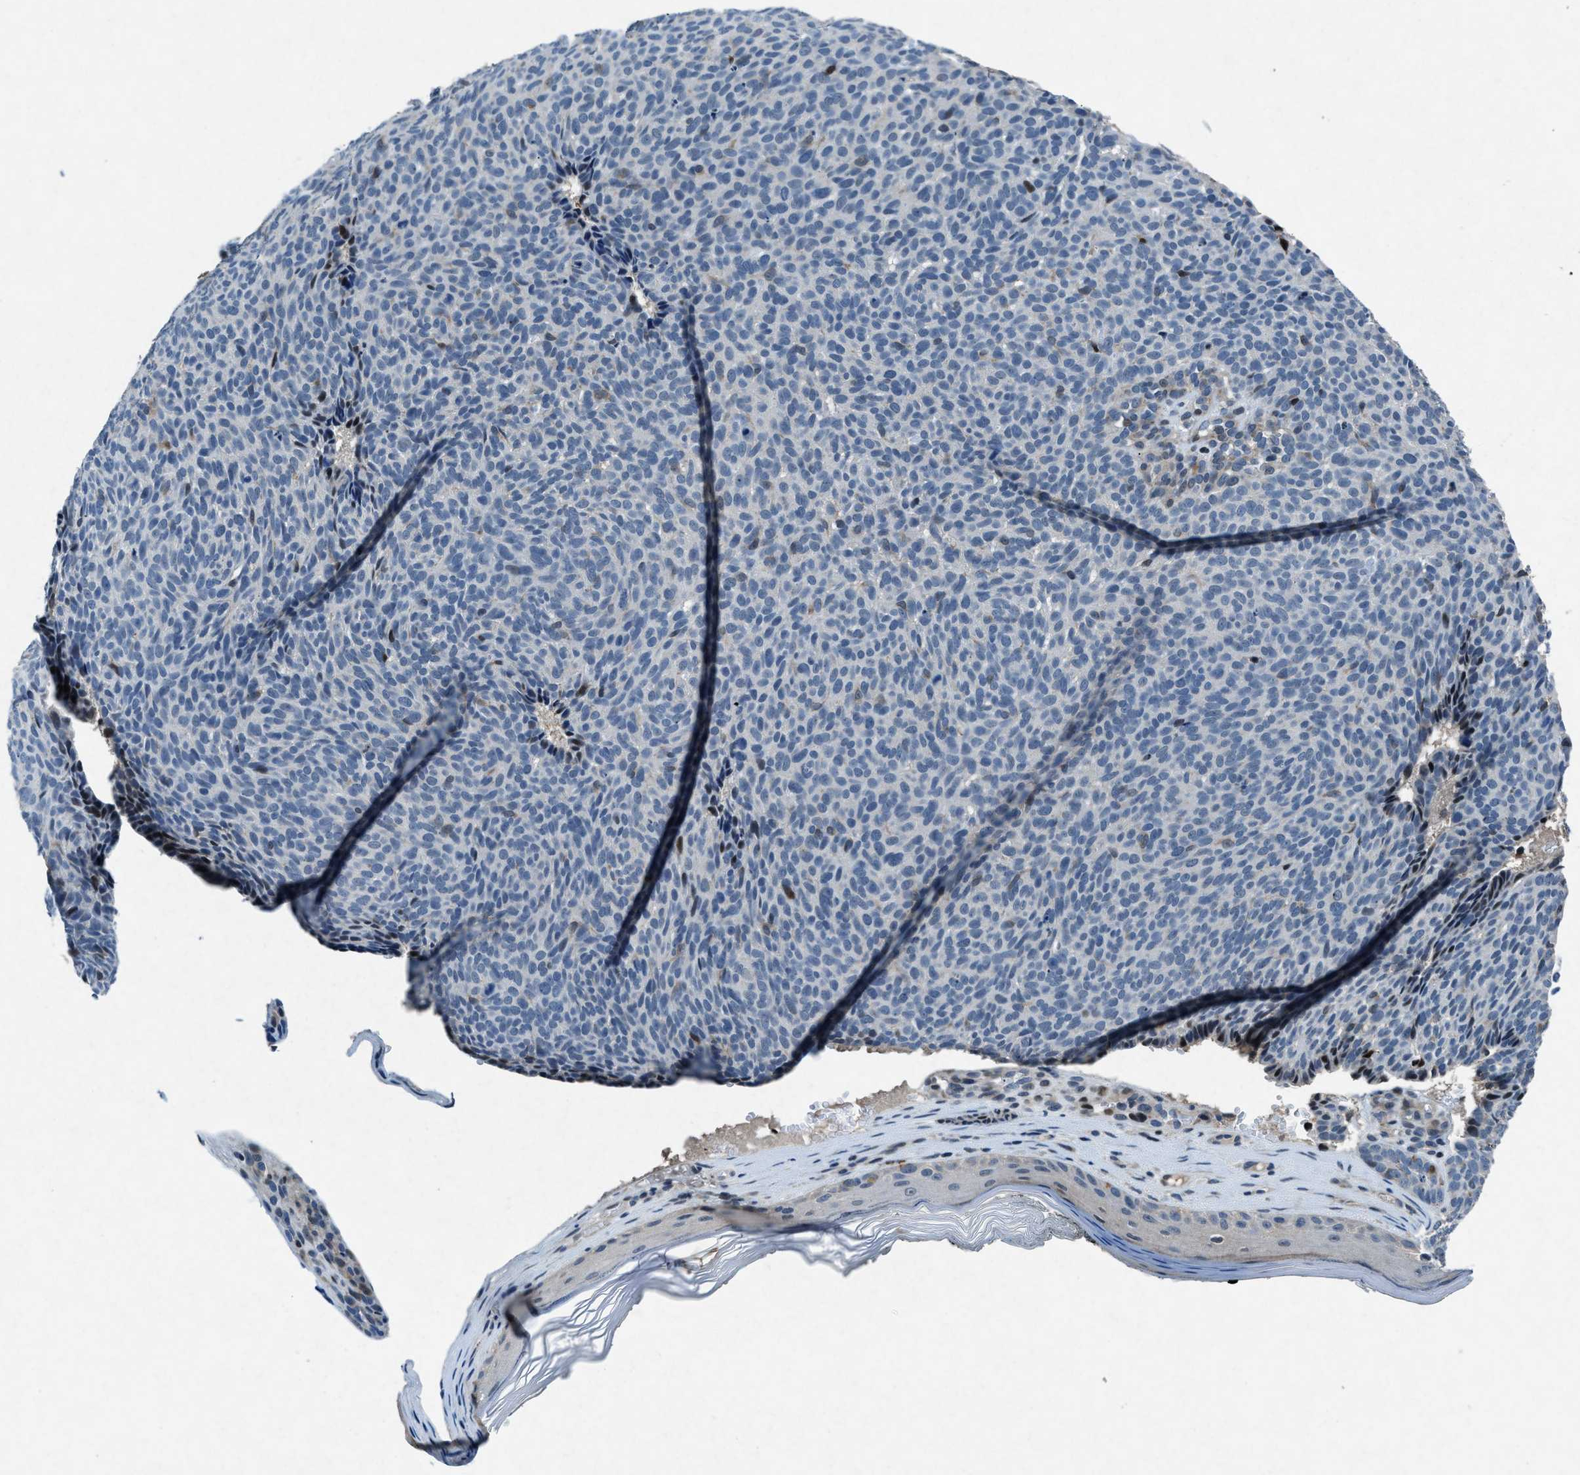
{"staining": {"intensity": "negative", "quantity": "none", "location": "none"}, "tissue": "skin cancer", "cell_type": "Tumor cells", "image_type": "cancer", "snomed": [{"axis": "morphology", "description": "Basal cell carcinoma"}, {"axis": "topography", "description": "Skin"}], "caption": "This is an immunohistochemistry (IHC) image of human skin cancer (basal cell carcinoma). There is no expression in tumor cells.", "gene": "PHLDA1", "patient": {"sex": "male", "age": 61}}